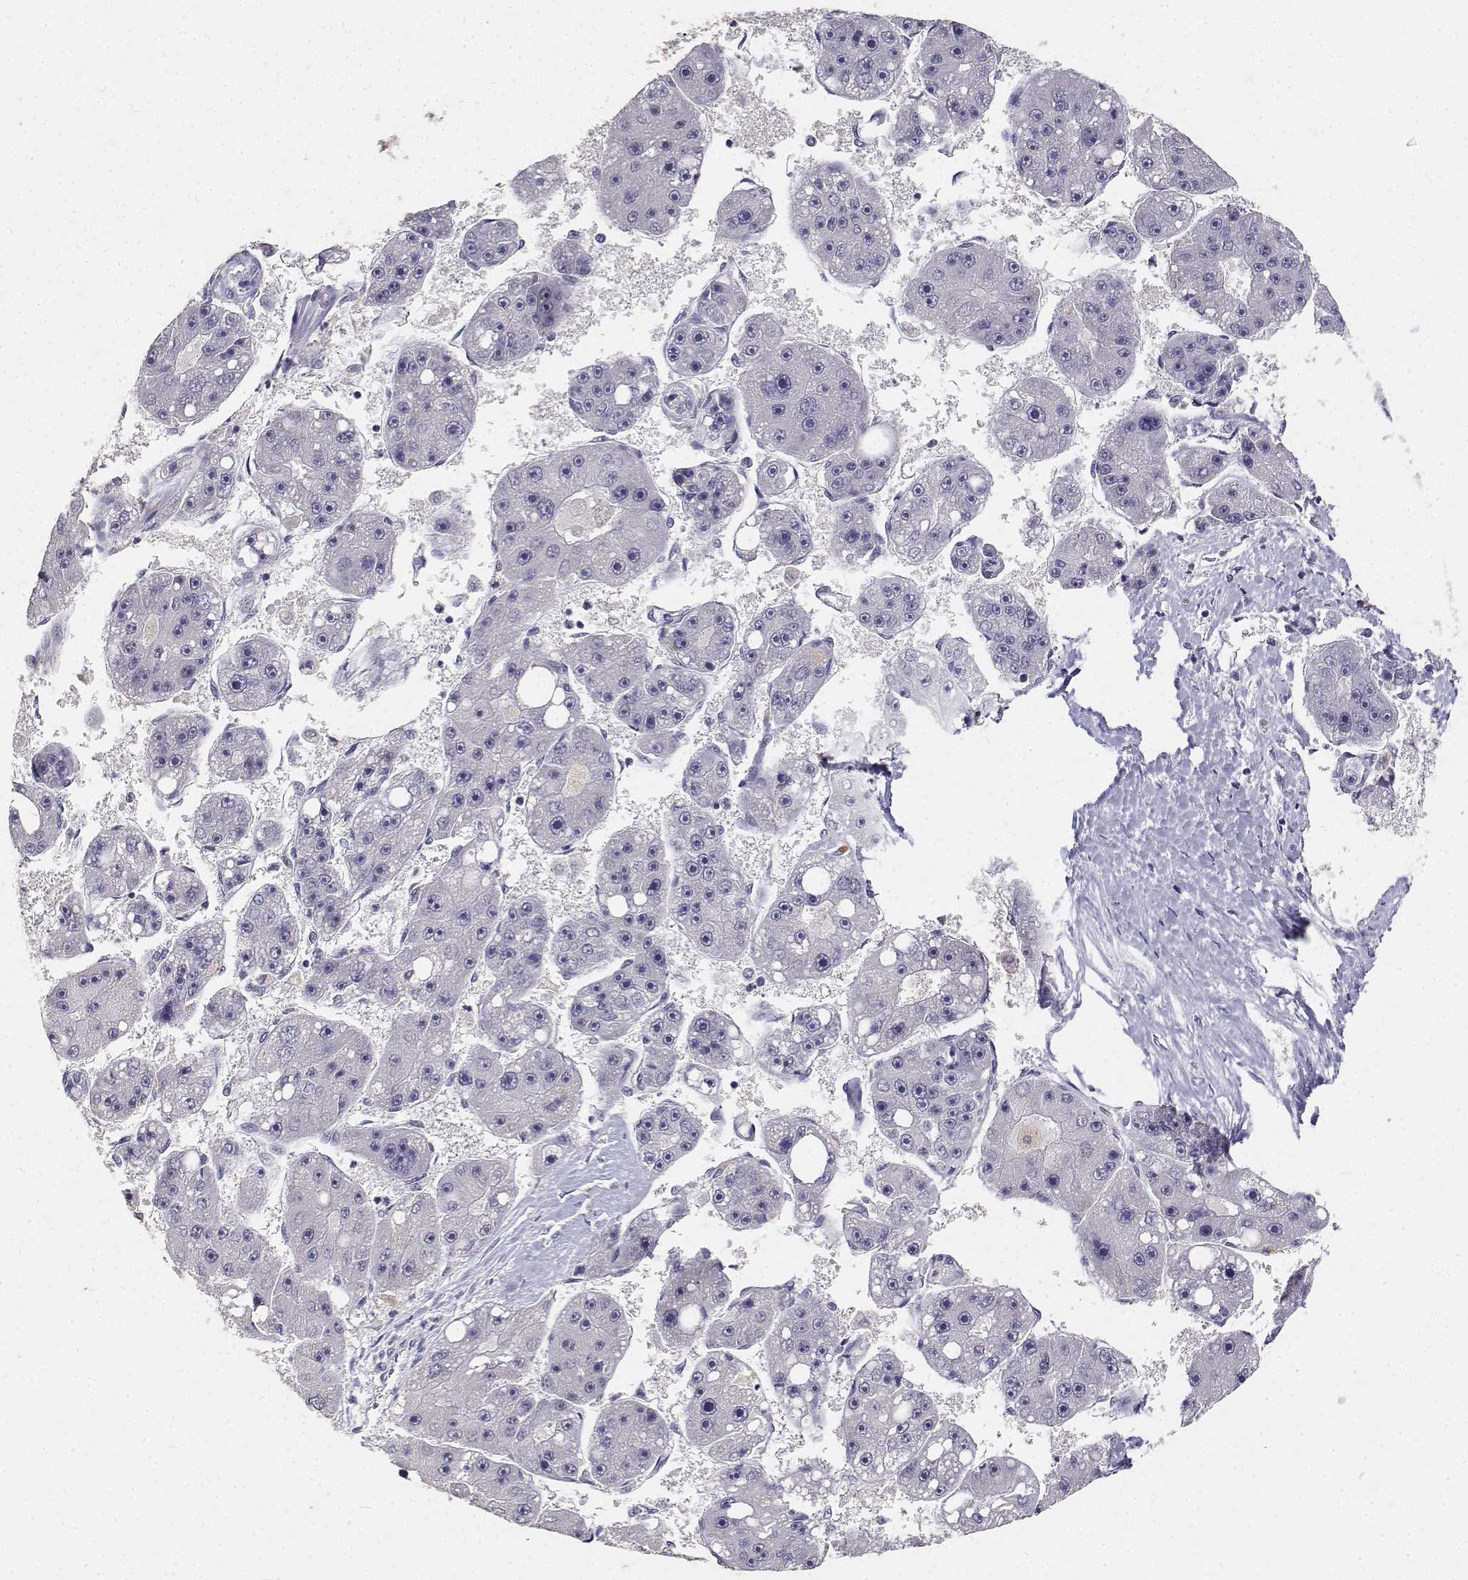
{"staining": {"intensity": "negative", "quantity": "none", "location": "none"}, "tissue": "liver cancer", "cell_type": "Tumor cells", "image_type": "cancer", "snomed": [{"axis": "morphology", "description": "Carcinoma, Hepatocellular, NOS"}, {"axis": "topography", "description": "Liver"}], "caption": "High power microscopy micrograph of an immunohistochemistry micrograph of liver hepatocellular carcinoma, revealing no significant staining in tumor cells.", "gene": "PAEP", "patient": {"sex": "female", "age": 61}}